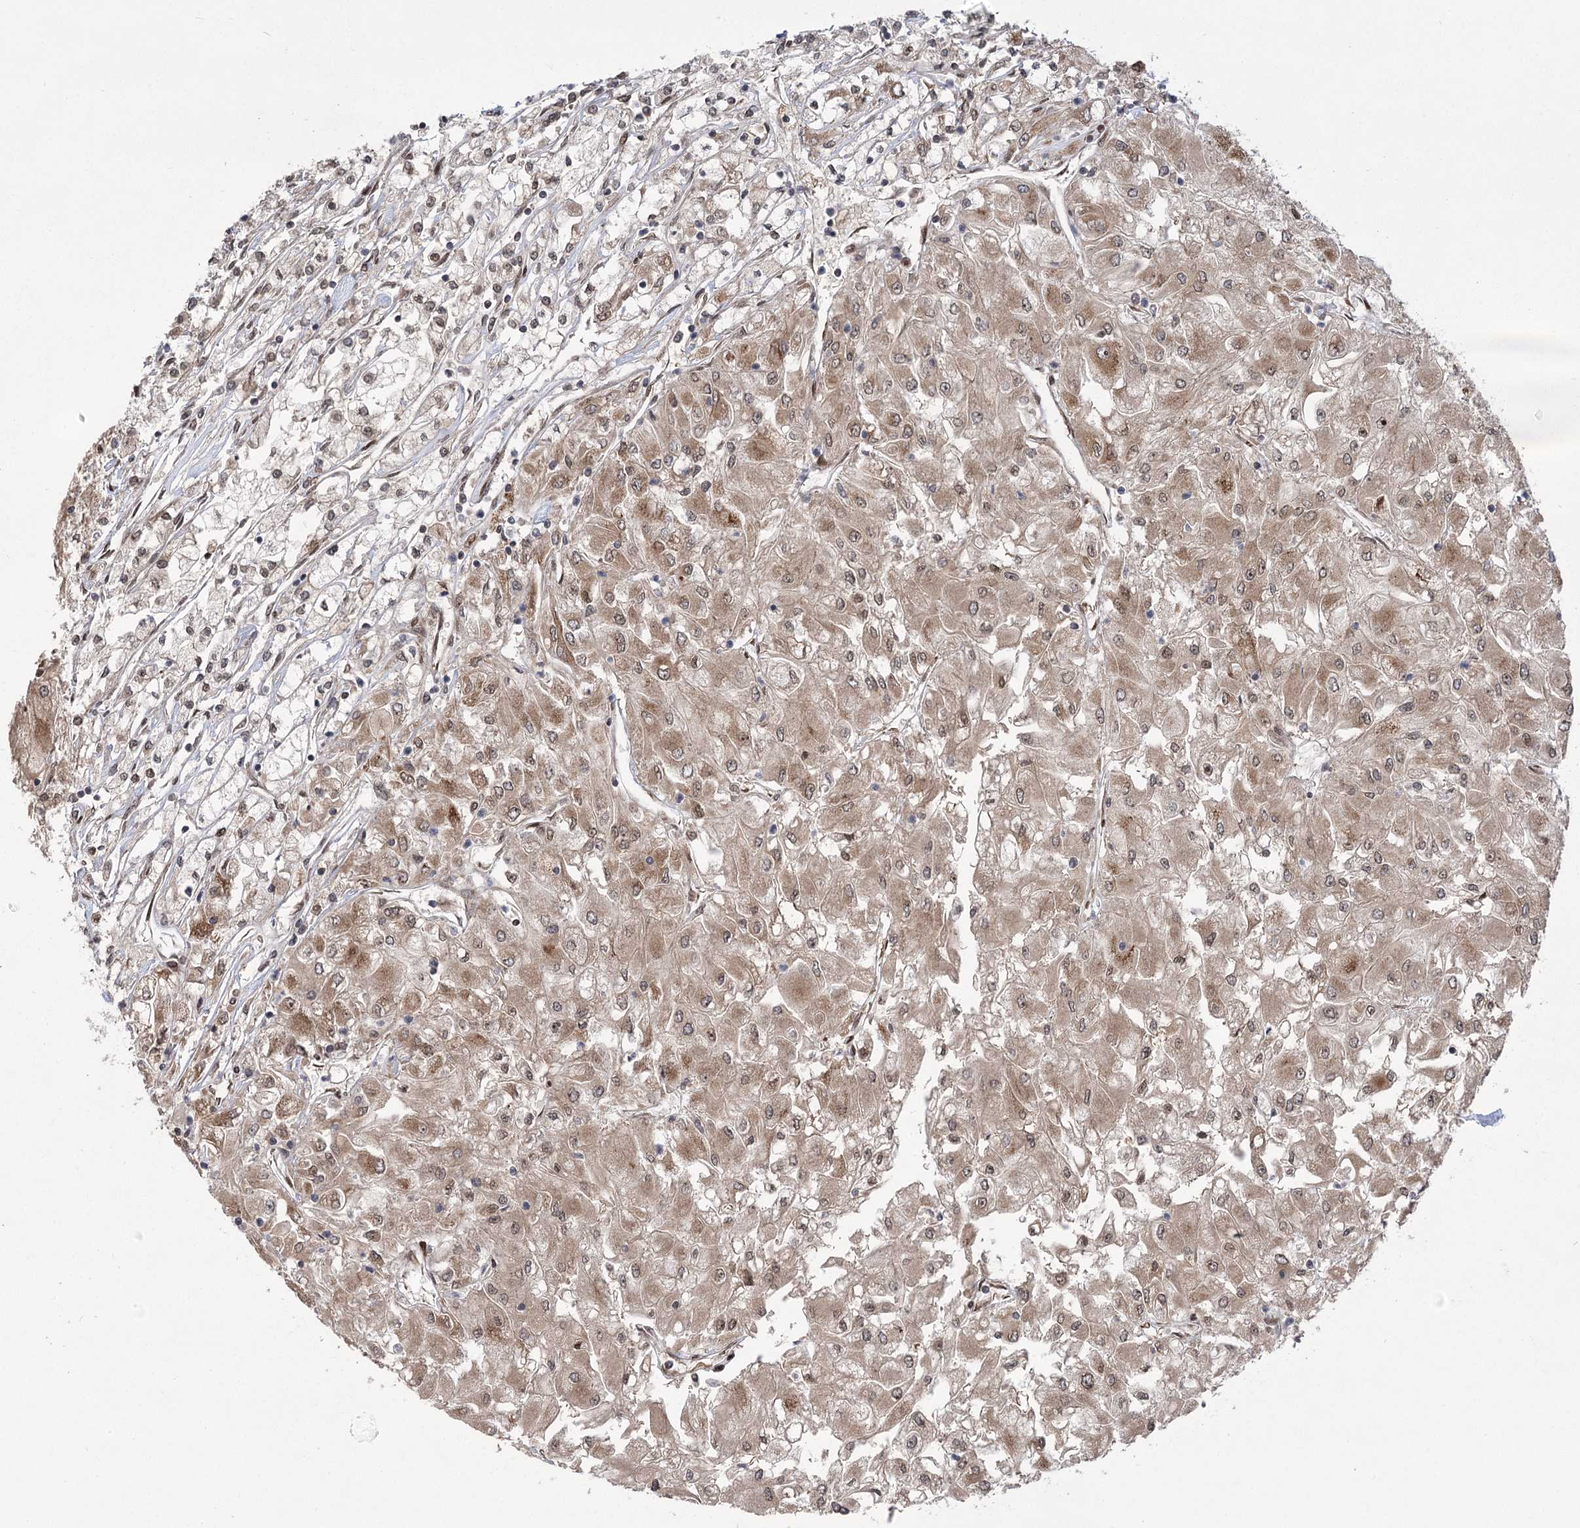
{"staining": {"intensity": "weak", "quantity": ">75%", "location": "cytoplasmic/membranous"}, "tissue": "renal cancer", "cell_type": "Tumor cells", "image_type": "cancer", "snomed": [{"axis": "morphology", "description": "Adenocarcinoma, NOS"}, {"axis": "topography", "description": "Kidney"}], "caption": "Protein staining demonstrates weak cytoplasmic/membranous positivity in about >75% of tumor cells in adenocarcinoma (renal).", "gene": "TENM2", "patient": {"sex": "male", "age": 80}}